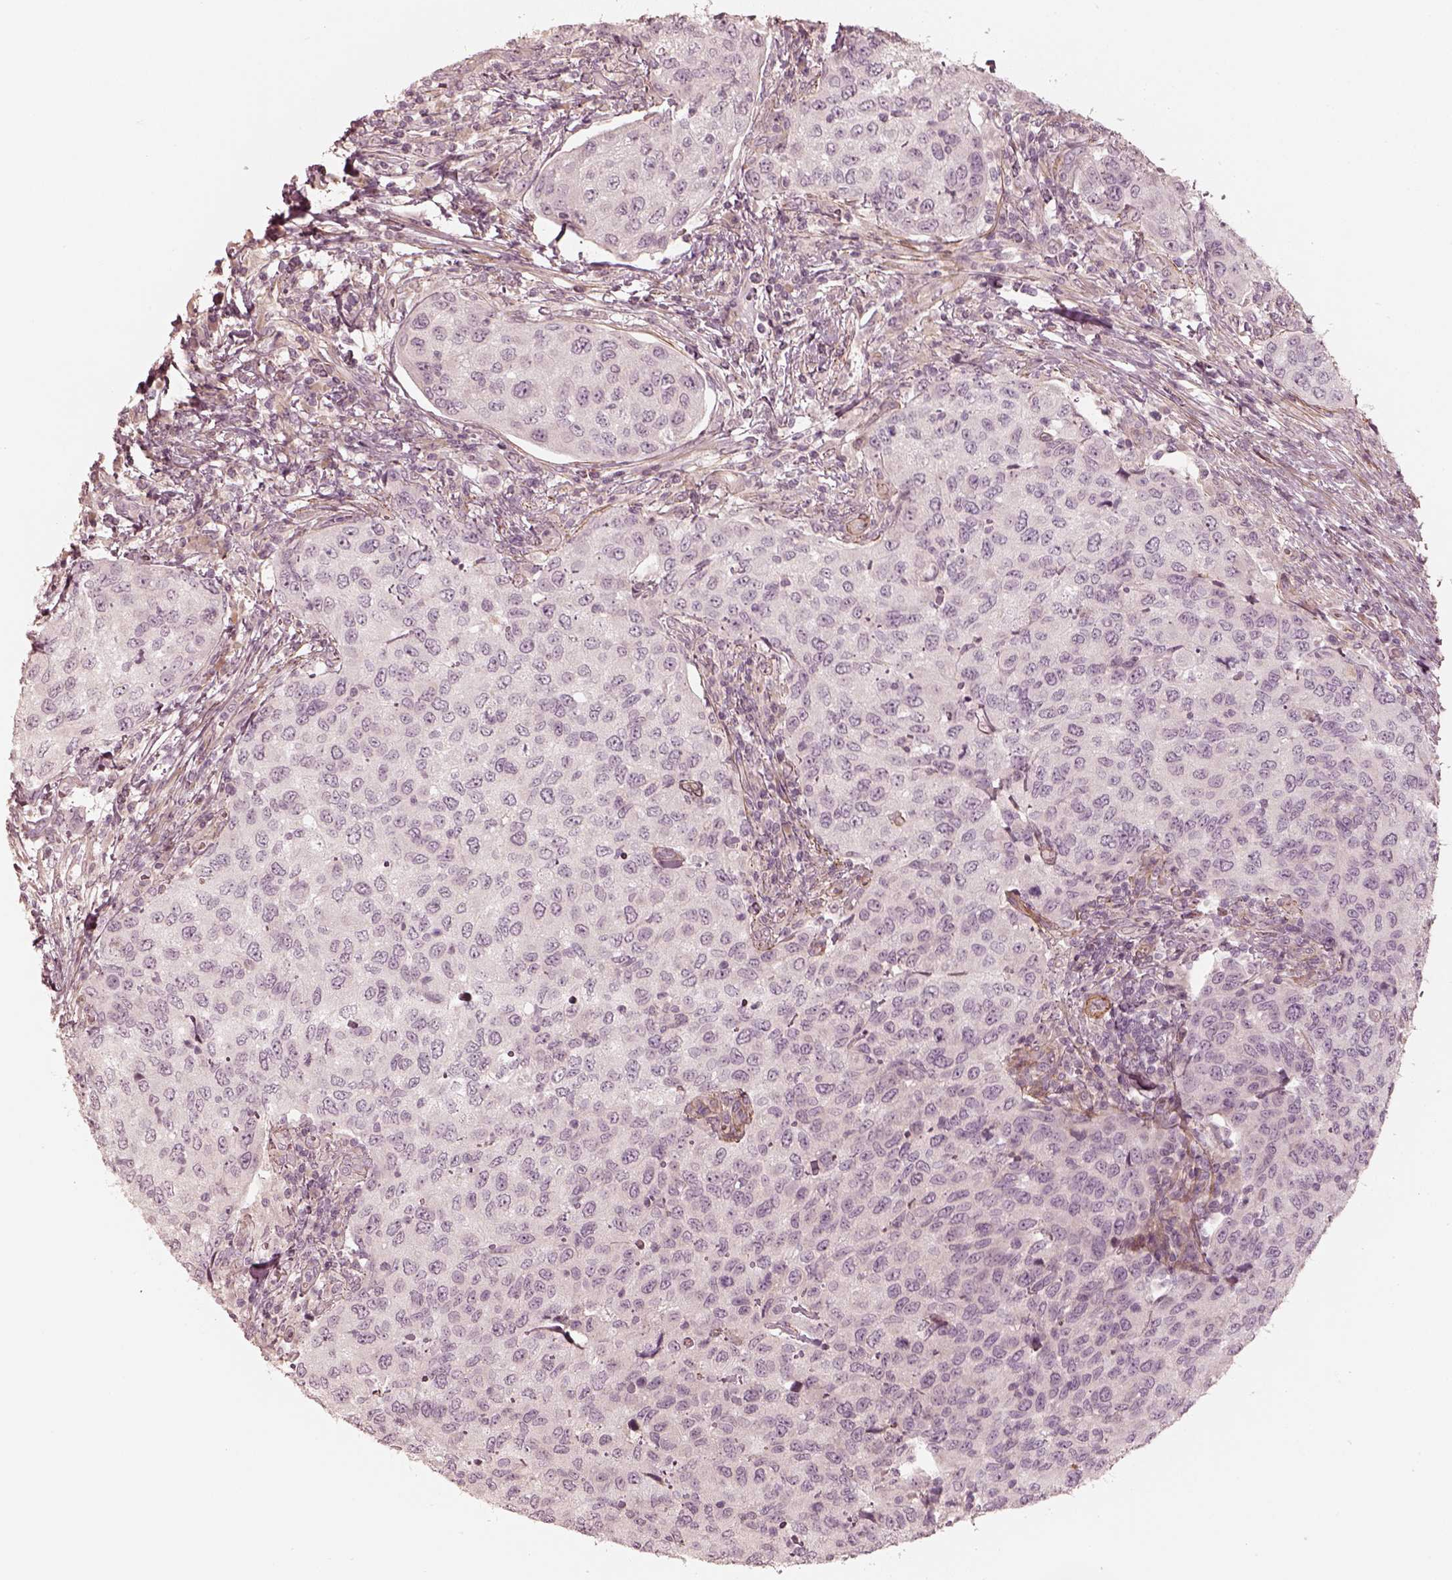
{"staining": {"intensity": "negative", "quantity": "none", "location": "none"}, "tissue": "urothelial cancer", "cell_type": "Tumor cells", "image_type": "cancer", "snomed": [{"axis": "morphology", "description": "Urothelial carcinoma, High grade"}, {"axis": "topography", "description": "Urinary bladder"}], "caption": "This photomicrograph is of urothelial cancer stained with immunohistochemistry to label a protein in brown with the nuclei are counter-stained blue. There is no expression in tumor cells.", "gene": "KCNJ9", "patient": {"sex": "female", "age": 78}}